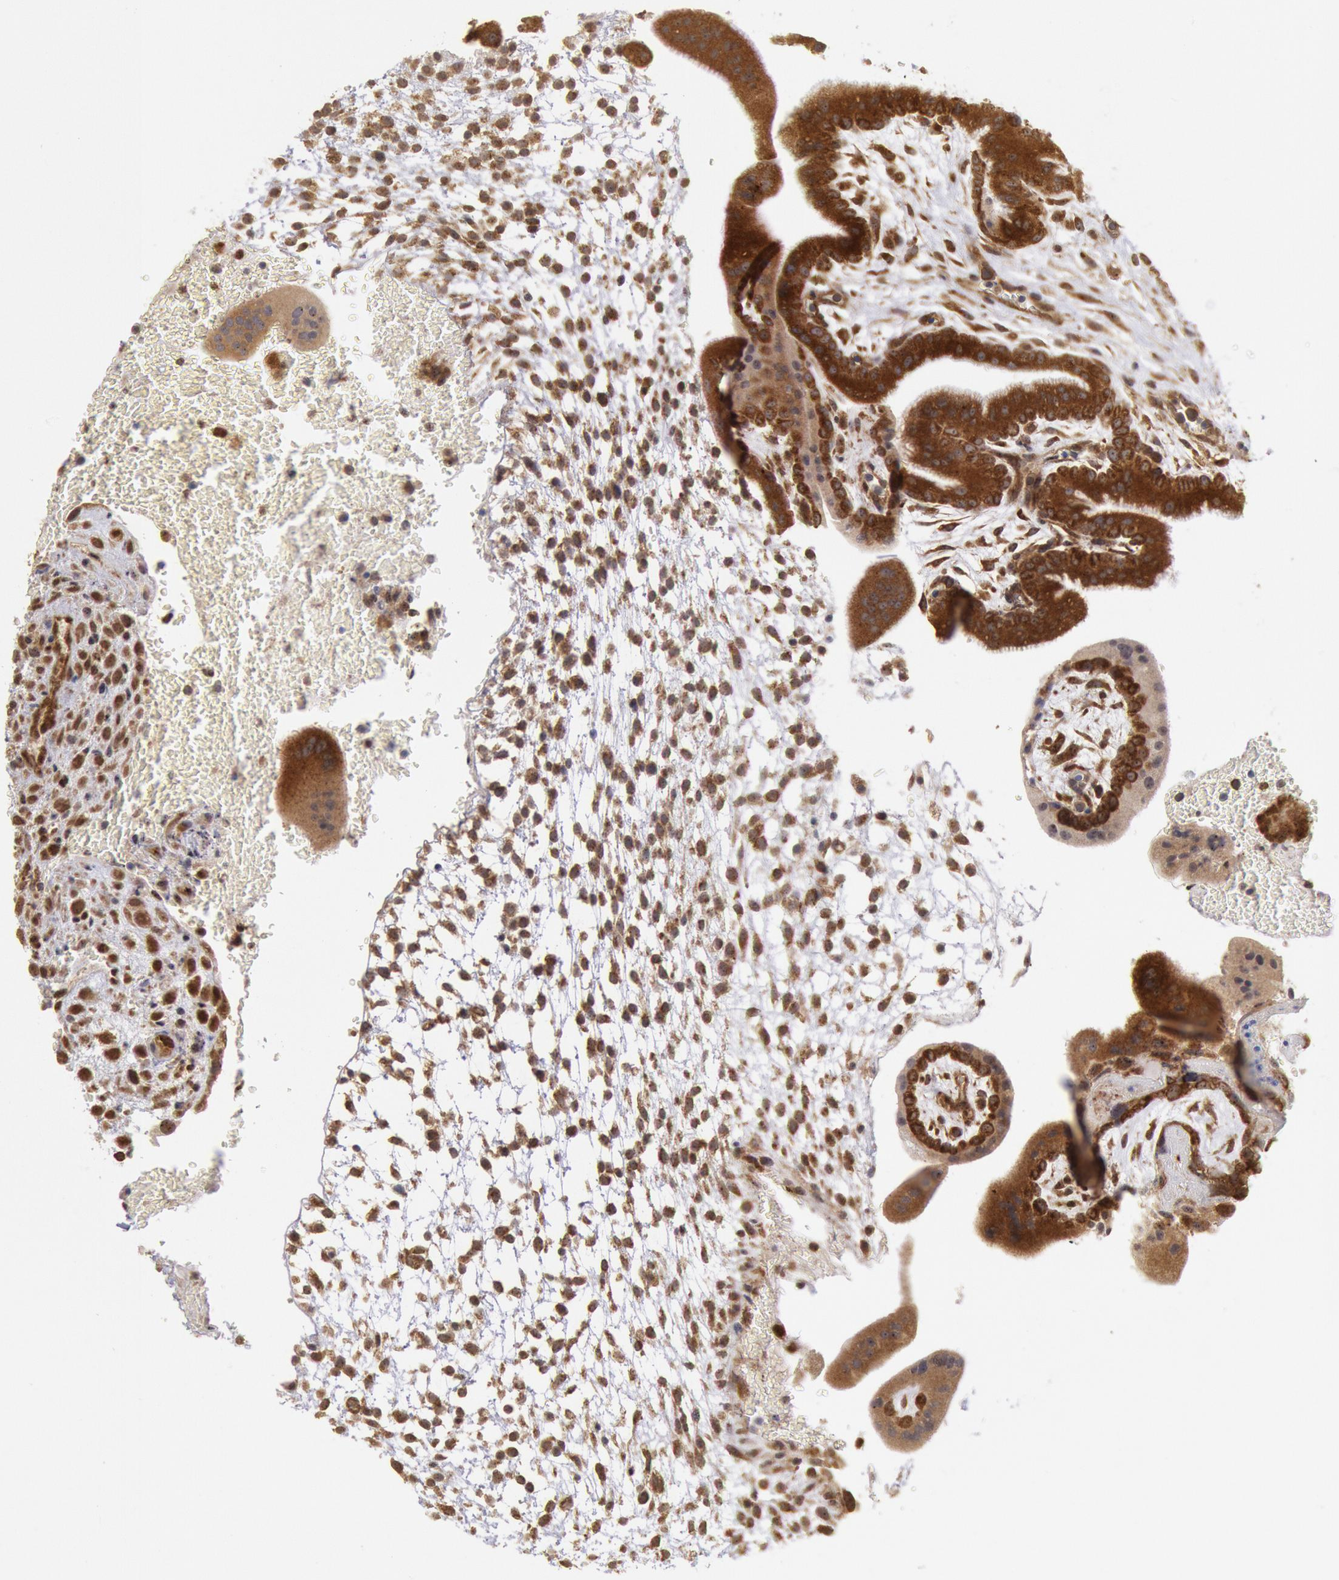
{"staining": {"intensity": "strong", "quantity": "25%-75%", "location": "cytoplasmic/membranous"}, "tissue": "placenta", "cell_type": "Decidual cells", "image_type": "normal", "snomed": [{"axis": "morphology", "description": "Normal tissue, NOS"}, {"axis": "topography", "description": "Placenta"}], "caption": "Protein expression analysis of unremarkable placenta demonstrates strong cytoplasmic/membranous positivity in about 25%-75% of decidual cells. (Brightfield microscopy of DAB IHC at high magnification).", "gene": "STX17", "patient": {"sex": "female", "age": 35}}